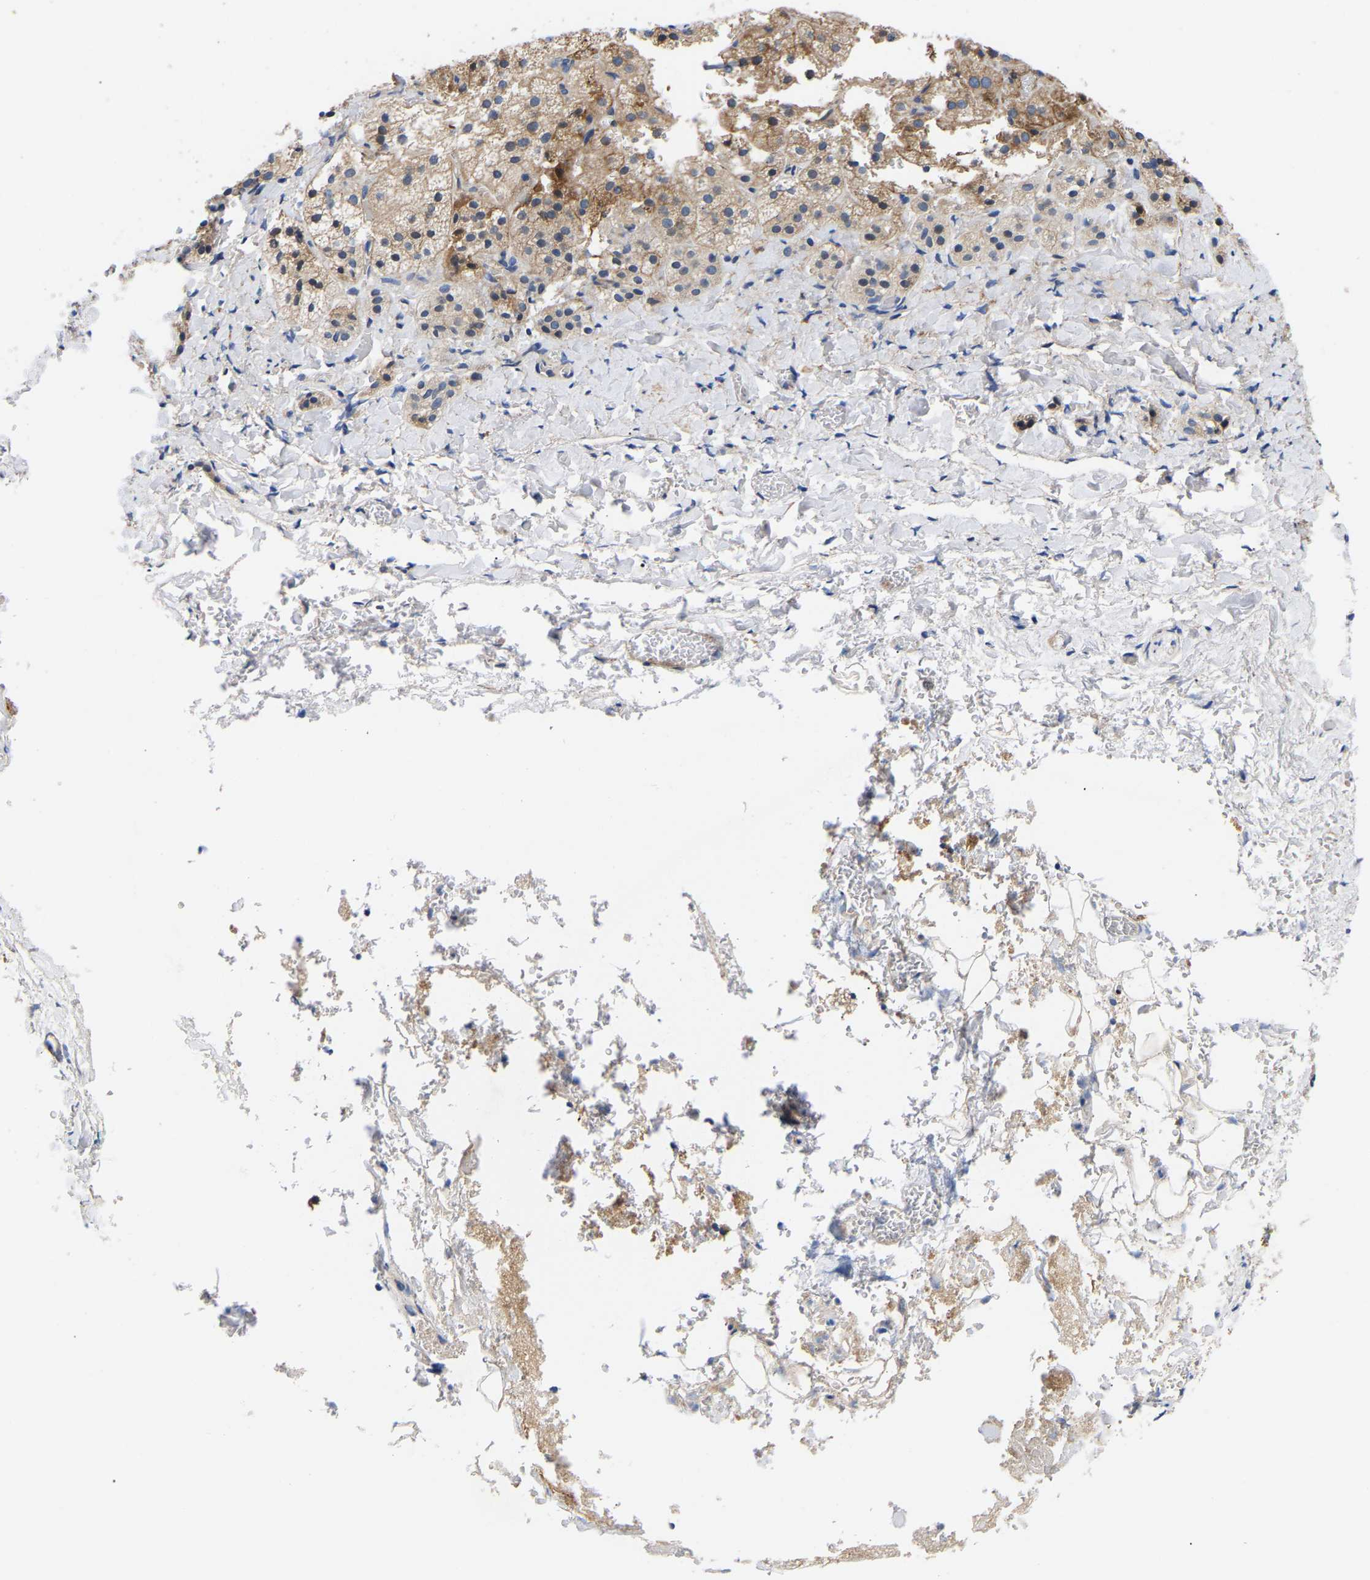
{"staining": {"intensity": "moderate", "quantity": ">75%", "location": "cytoplasmic/membranous"}, "tissue": "adrenal gland", "cell_type": "Glandular cells", "image_type": "normal", "snomed": [{"axis": "morphology", "description": "Normal tissue, NOS"}, {"axis": "topography", "description": "Adrenal gland"}], "caption": "This micrograph reveals IHC staining of unremarkable human adrenal gland, with medium moderate cytoplasmic/membranous positivity in about >75% of glandular cells.", "gene": "AIMP2", "patient": {"sex": "female", "age": 44}}